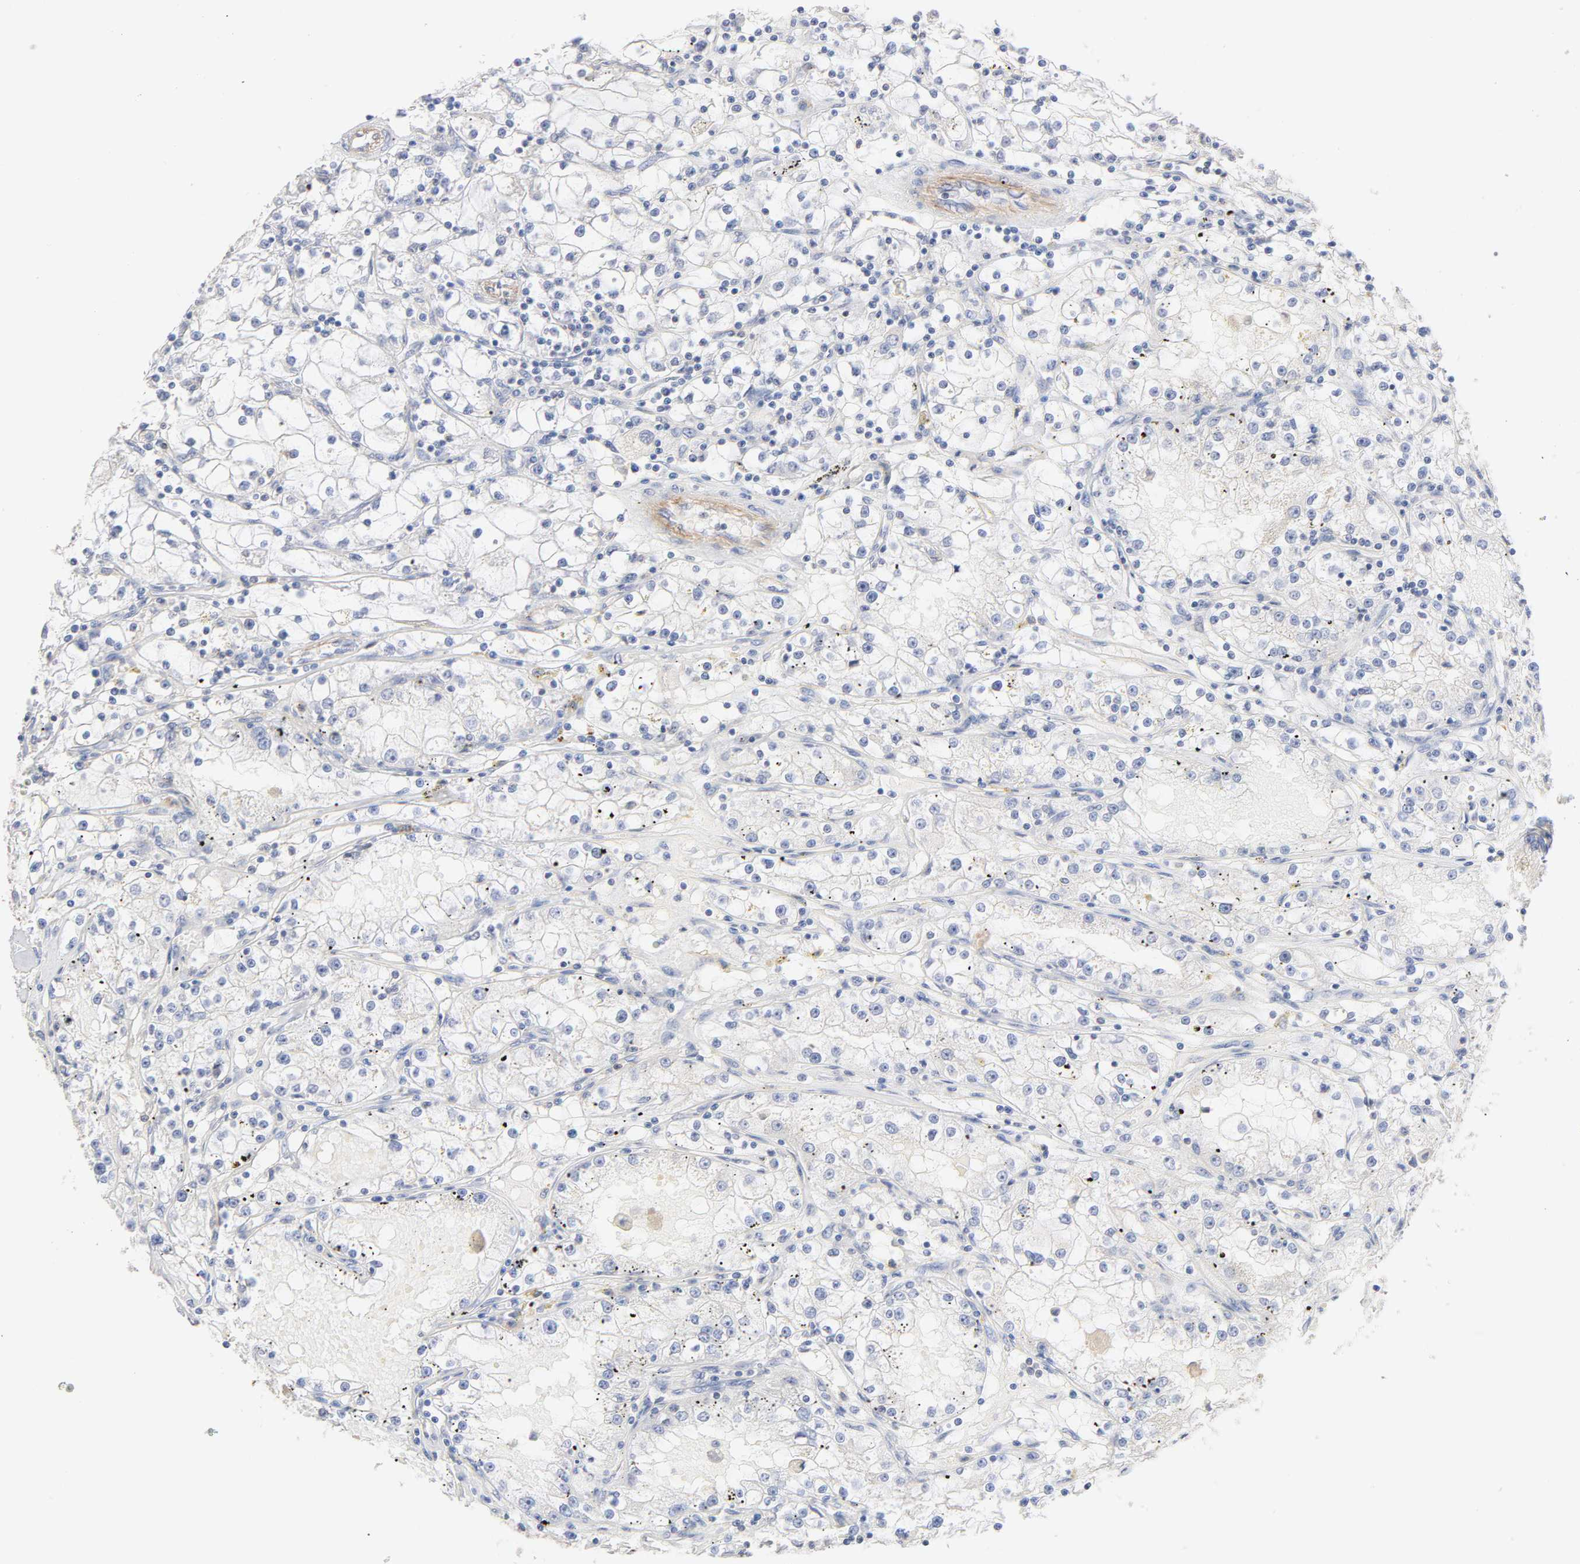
{"staining": {"intensity": "negative", "quantity": "none", "location": "none"}, "tissue": "renal cancer", "cell_type": "Tumor cells", "image_type": "cancer", "snomed": [{"axis": "morphology", "description": "Adenocarcinoma, NOS"}, {"axis": "topography", "description": "Kidney"}], "caption": "Protein analysis of adenocarcinoma (renal) demonstrates no significant expression in tumor cells. (Immunohistochemistry (ihc), brightfield microscopy, high magnification).", "gene": "STRN3", "patient": {"sex": "male", "age": 56}}